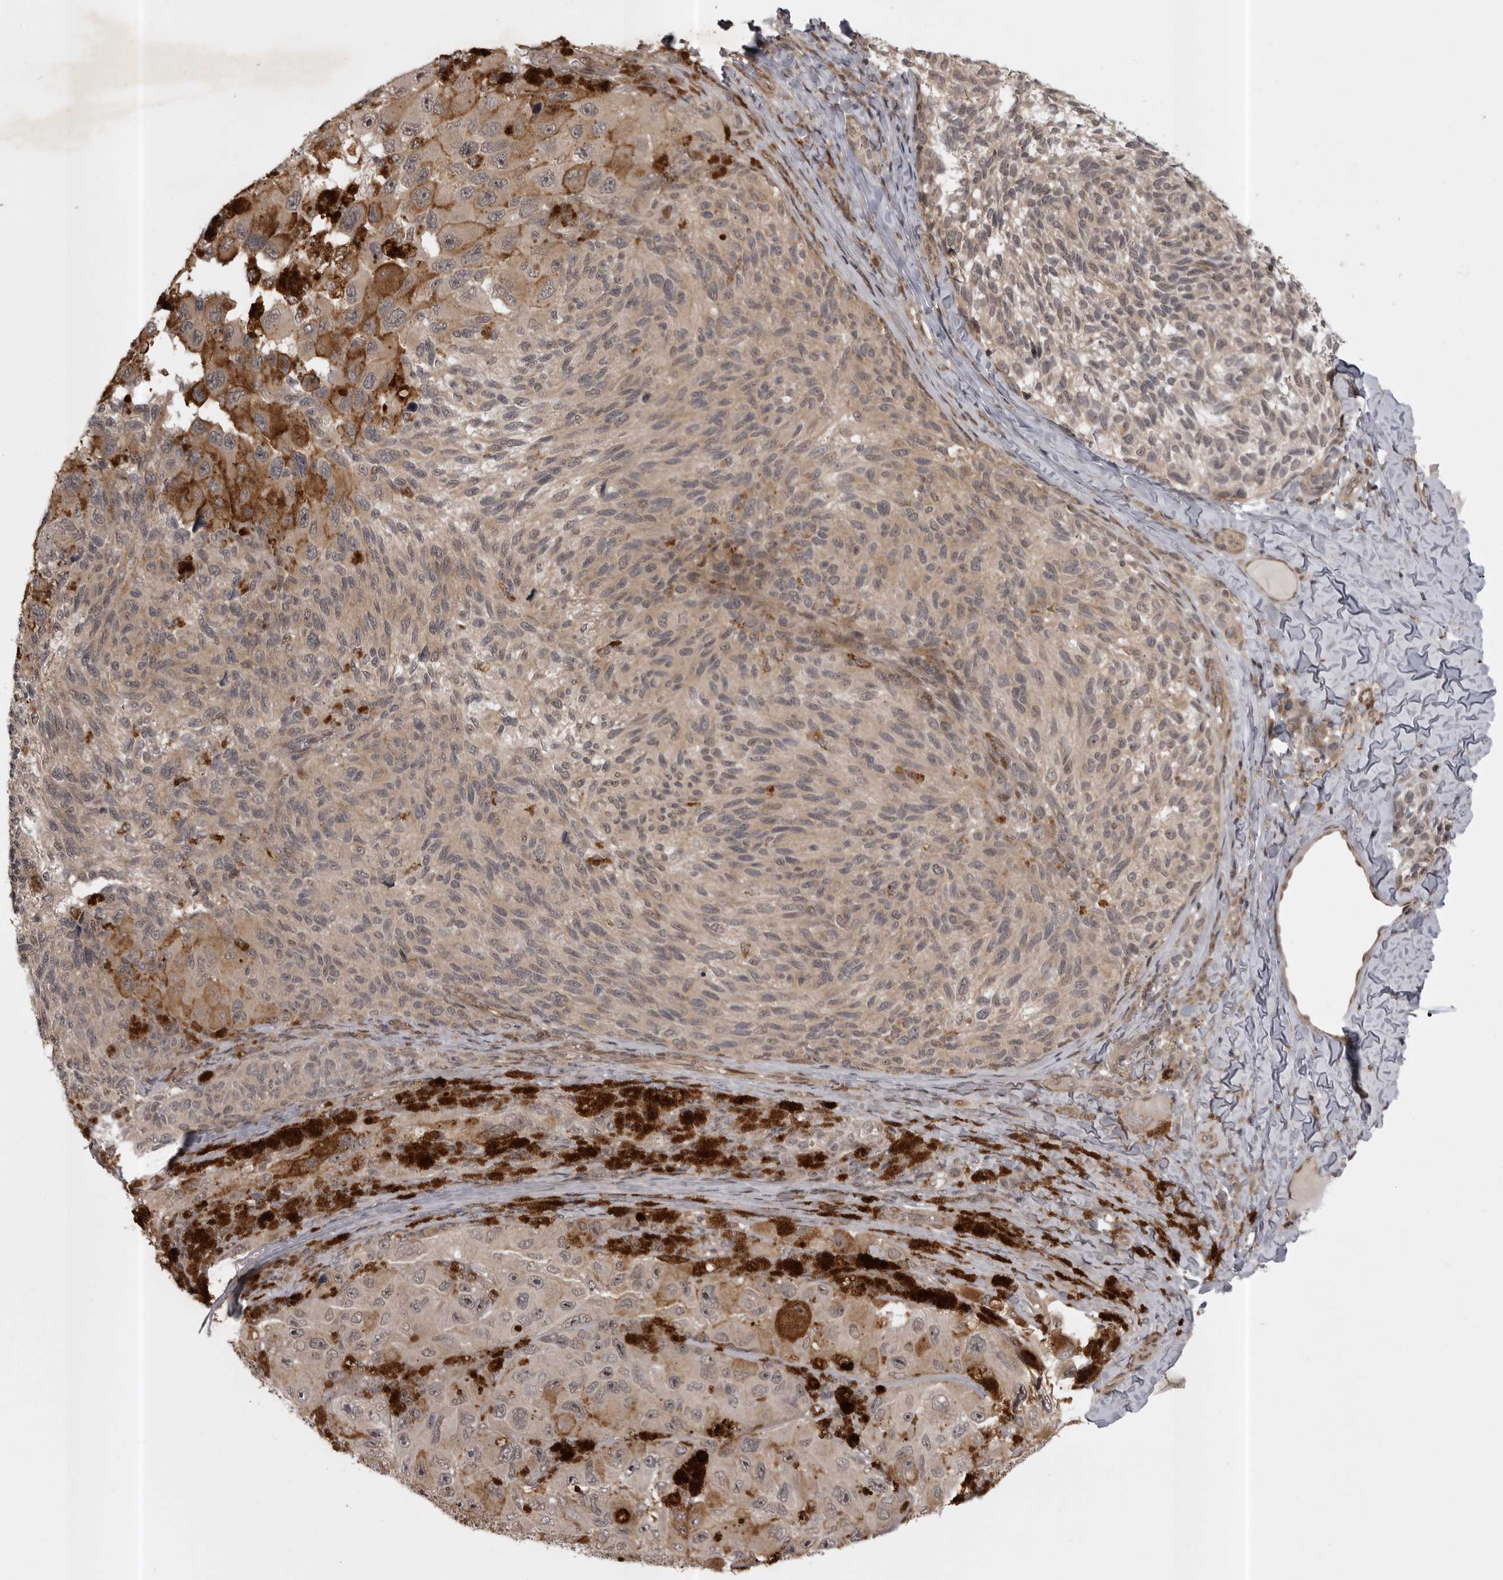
{"staining": {"intensity": "weak", "quantity": "25%-75%", "location": "cytoplasmic/membranous"}, "tissue": "melanoma", "cell_type": "Tumor cells", "image_type": "cancer", "snomed": [{"axis": "morphology", "description": "Malignant melanoma, NOS"}, {"axis": "topography", "description": "Skin"}], "caption": "IHC of melanoma displays low levels of weak cytoplasmic/membranous positivity in about 25%-75% of tumor cells. The protein is shown in brown color, while the nuclei are stained blue.", "gene": "SNX16", "patient": {"sex": "female", "age": 73}}